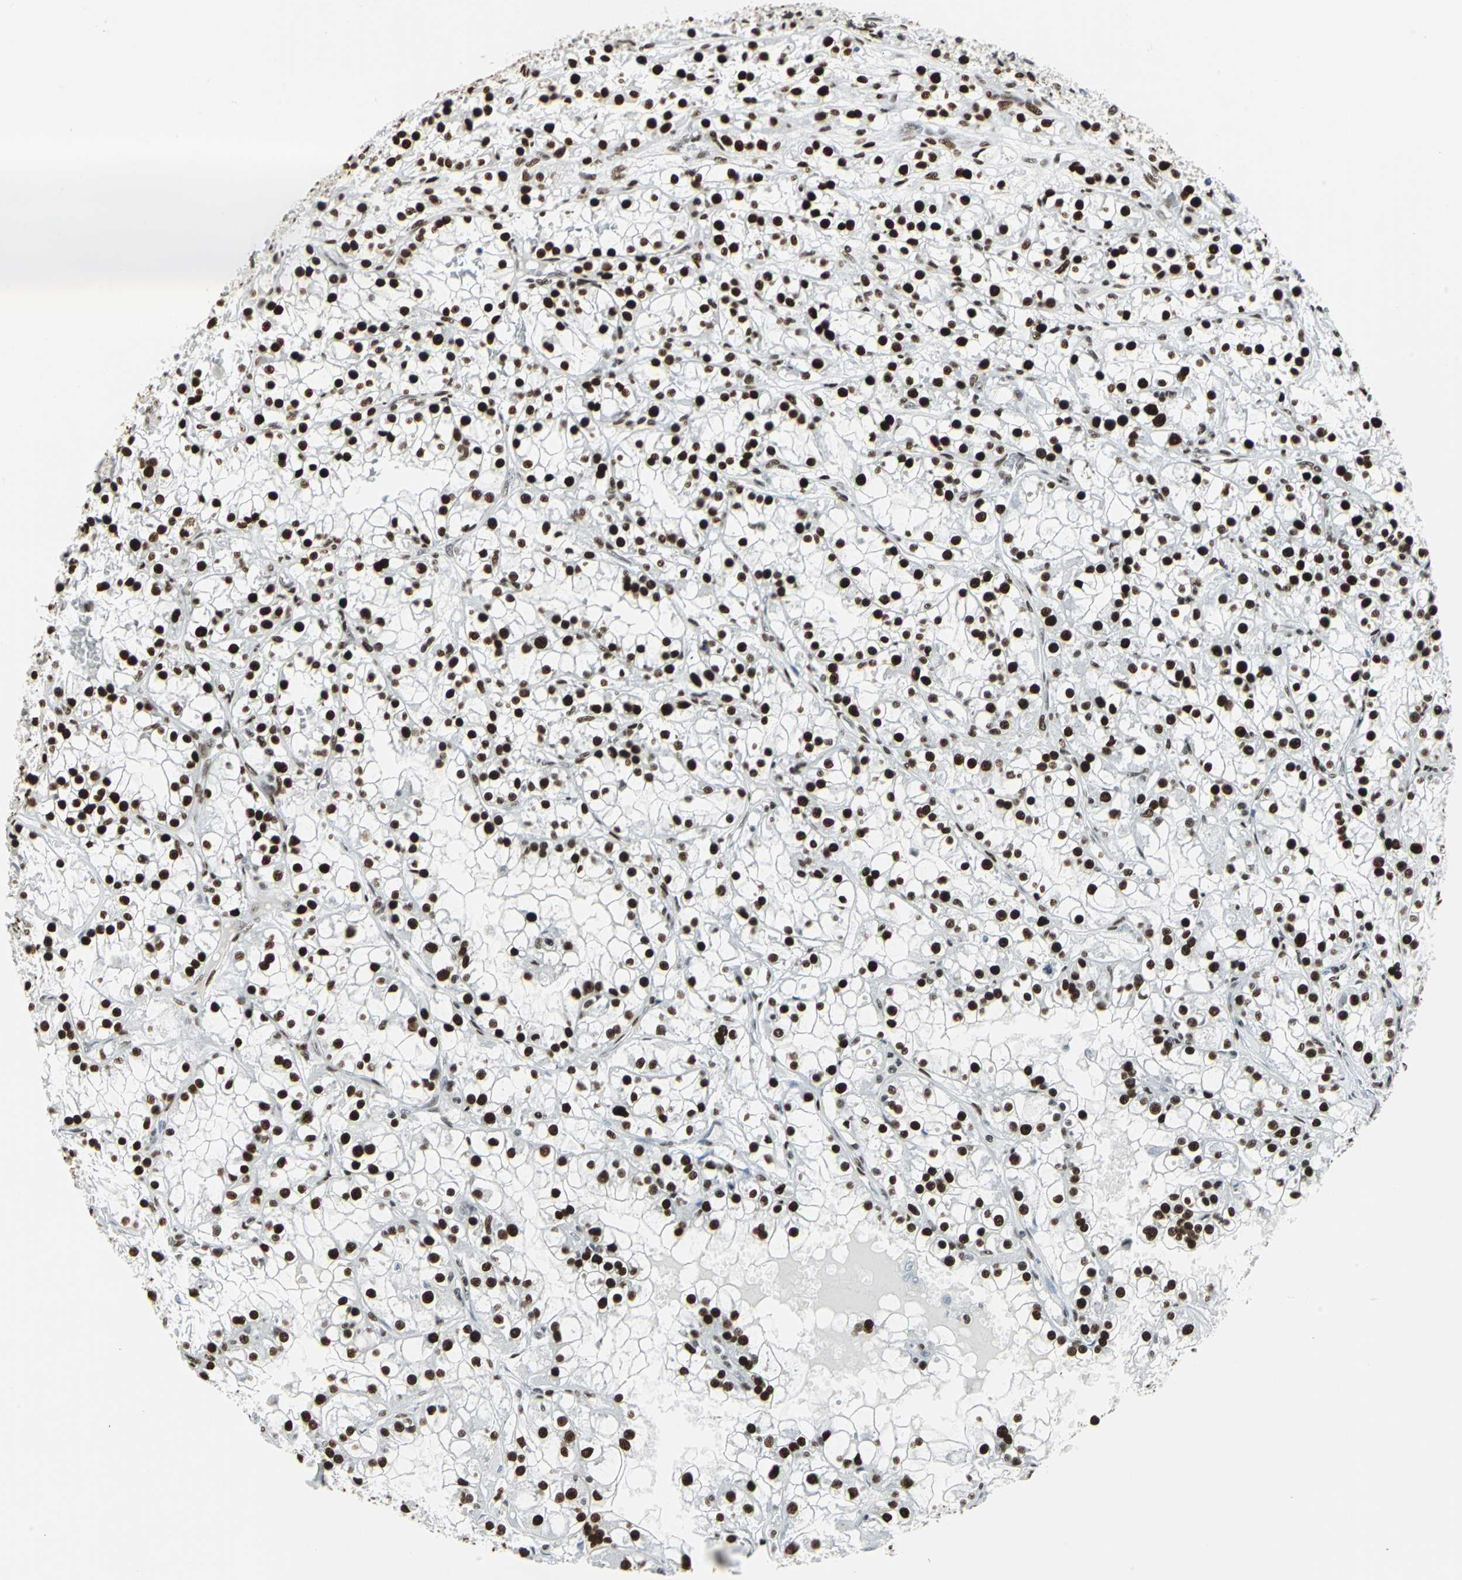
{"staining": {"intensity": "strong", "quantity": ">75%", "location": "nuclear"}, "tissue": "renal cancer", "cell_type": "Tumor cells", "image_type": "cancer", "snomed": [{"axis": "morphology", "description": "Adenocarcinoma, NOS"}, {"axis": "topography", "description": "Kidney"}], "caption": "The micrograph reveals staining of renal adenocarcinoma, revealing strong nuclear protein positivity (brown color) within tumor cells. (DAB (3,3'-diaminobenzidine) IHC, brown staining for protein, blue staining for nuclei).", "gene": "HDAC2", "patient": {"sex": "female", "age": 52}}